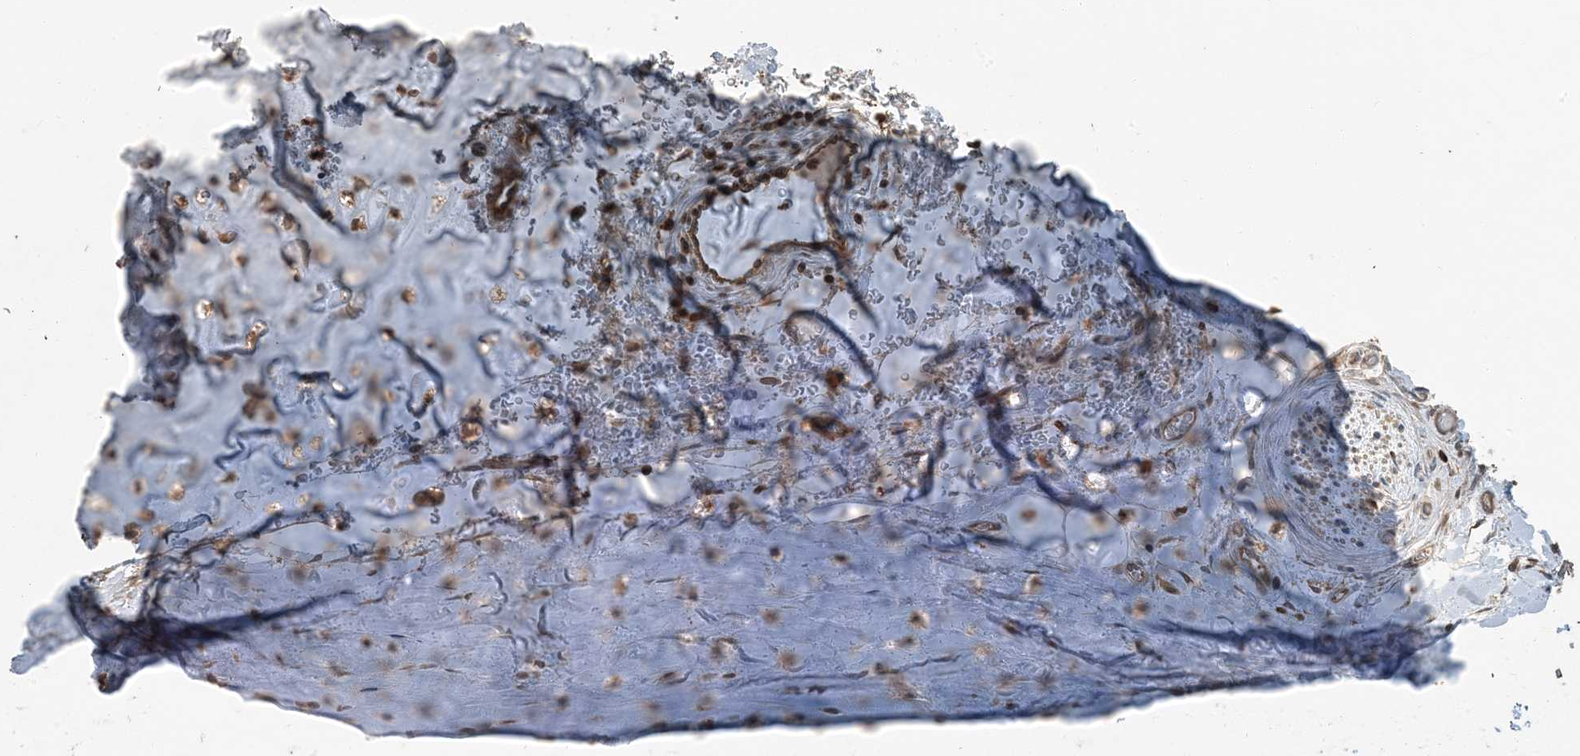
{"staining": {"intensity": "moderate", "quantity": ">75%", "location": "cytoplasmic/membranous"}, "tissue": "adipose tissue", "cell_type": "Adipocytes", "image_type": "normal", "snomed": [{"axis": "morphology", "description": "Normal tissue, NOS"}, {"axis": "topography", "description": "Cartilage tissue"}], "caption": "Benign adipose tissue reveals moderate cytoplasmic/membranous staining in about >75% of adipocytes The staining is performed using DAB brown chromogen to label protein expression. The nuclei are counter-stained blue using hematoxylin..", "gene": "ZFAND2B", "patient": {"sex": "female", "age": 63}}